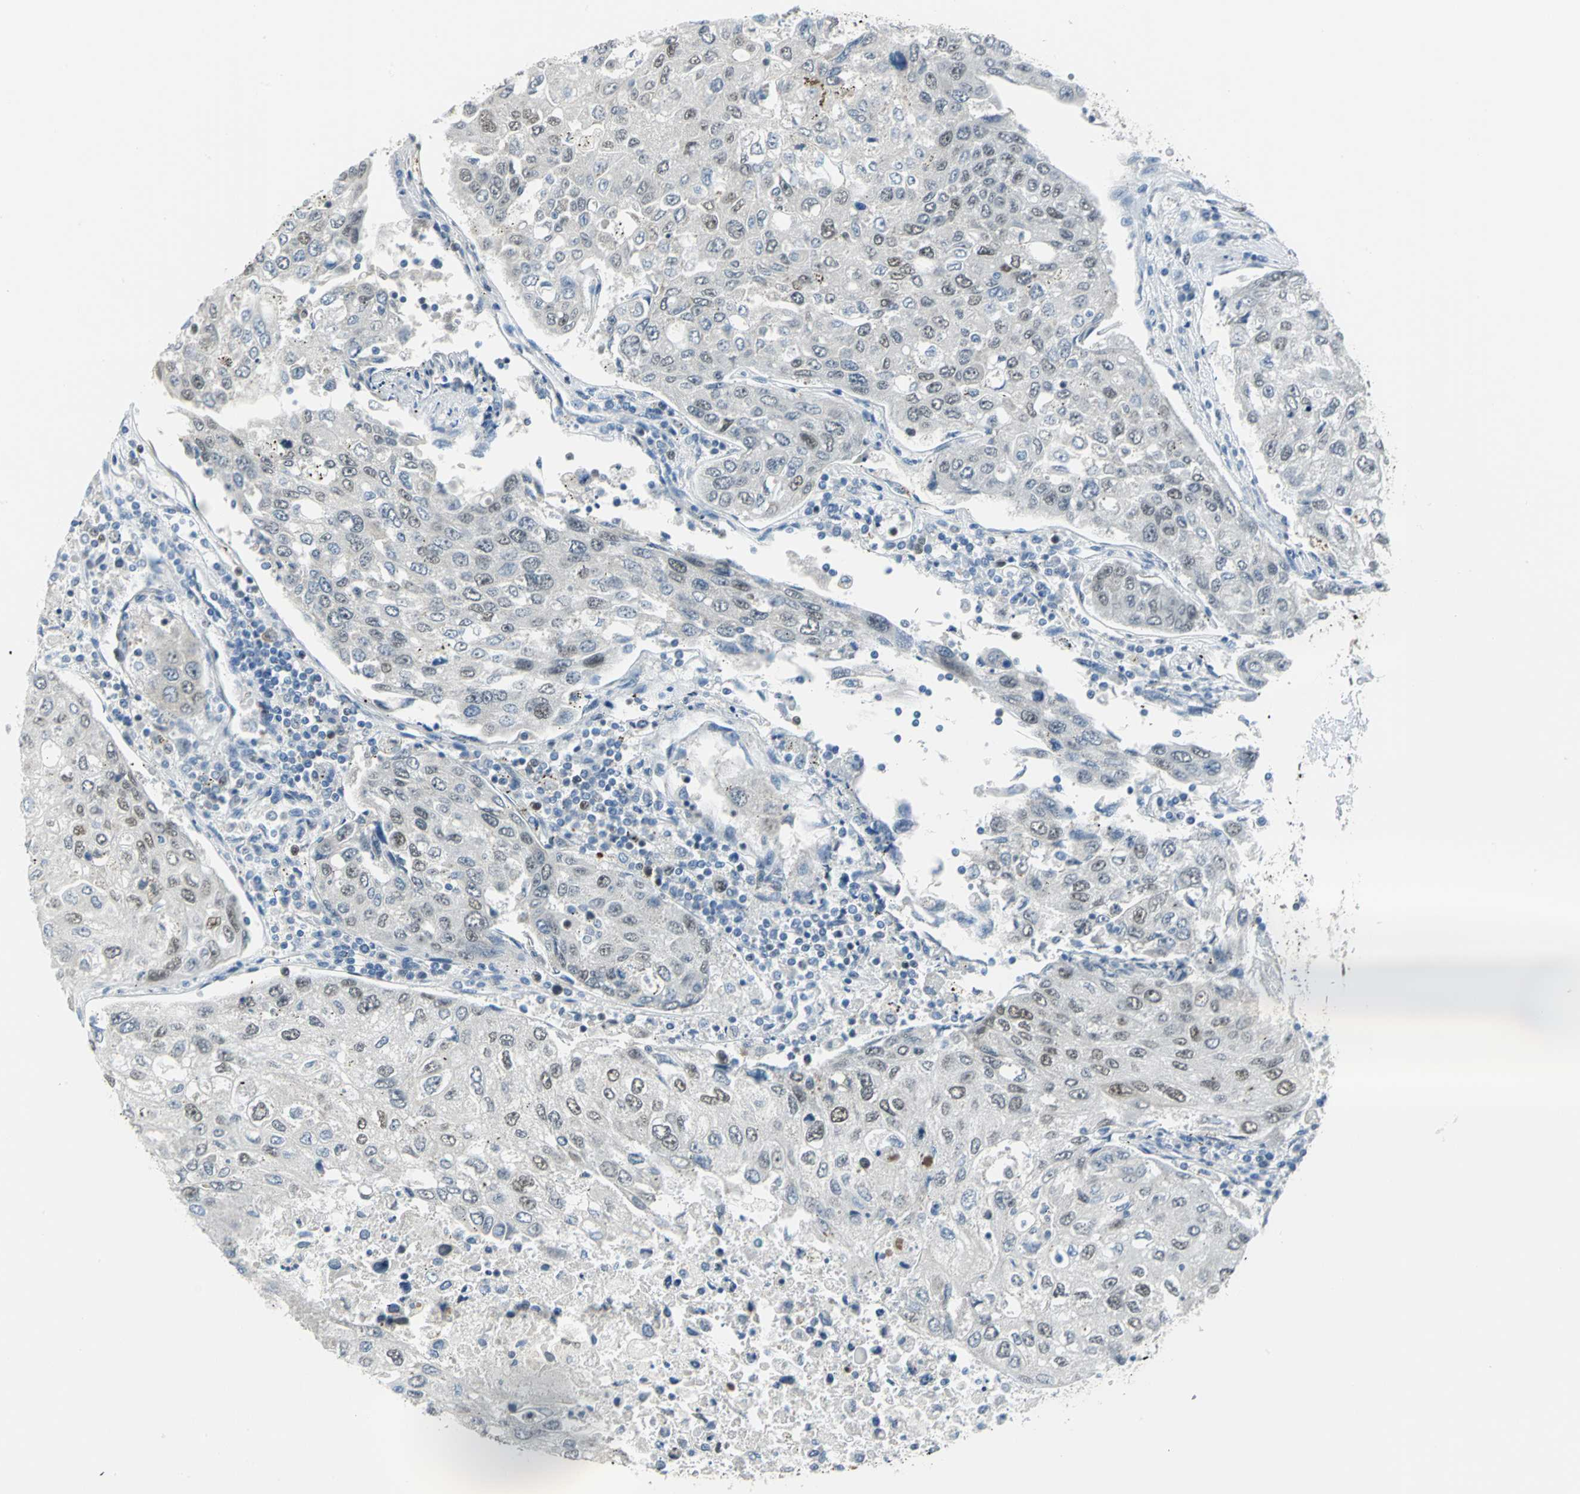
{"staining": {"intensity": "moderate", "quantity": "25%-75%", "location": "nuclear"}, "tissue": "urothelial cancer", "cell_type": "Tumor cells", "image_type": "cancer", "snomed": [{"axis": "morphology", "description": "Urothelial carcinoma, High grade"}, {"axis": "topography", "description": "Lymph node"}, {"axis": "topography", "description": "Urinary bladder"}], "caption": "Urothelial carcinoma (high-grade) tissue demonstrates moderate nuclear staining in about 25%-75% of tumor cells, visualized by immunohistochemistry.", "gene": "MCM4", "patient": {"sex": "male", "age": 51}}